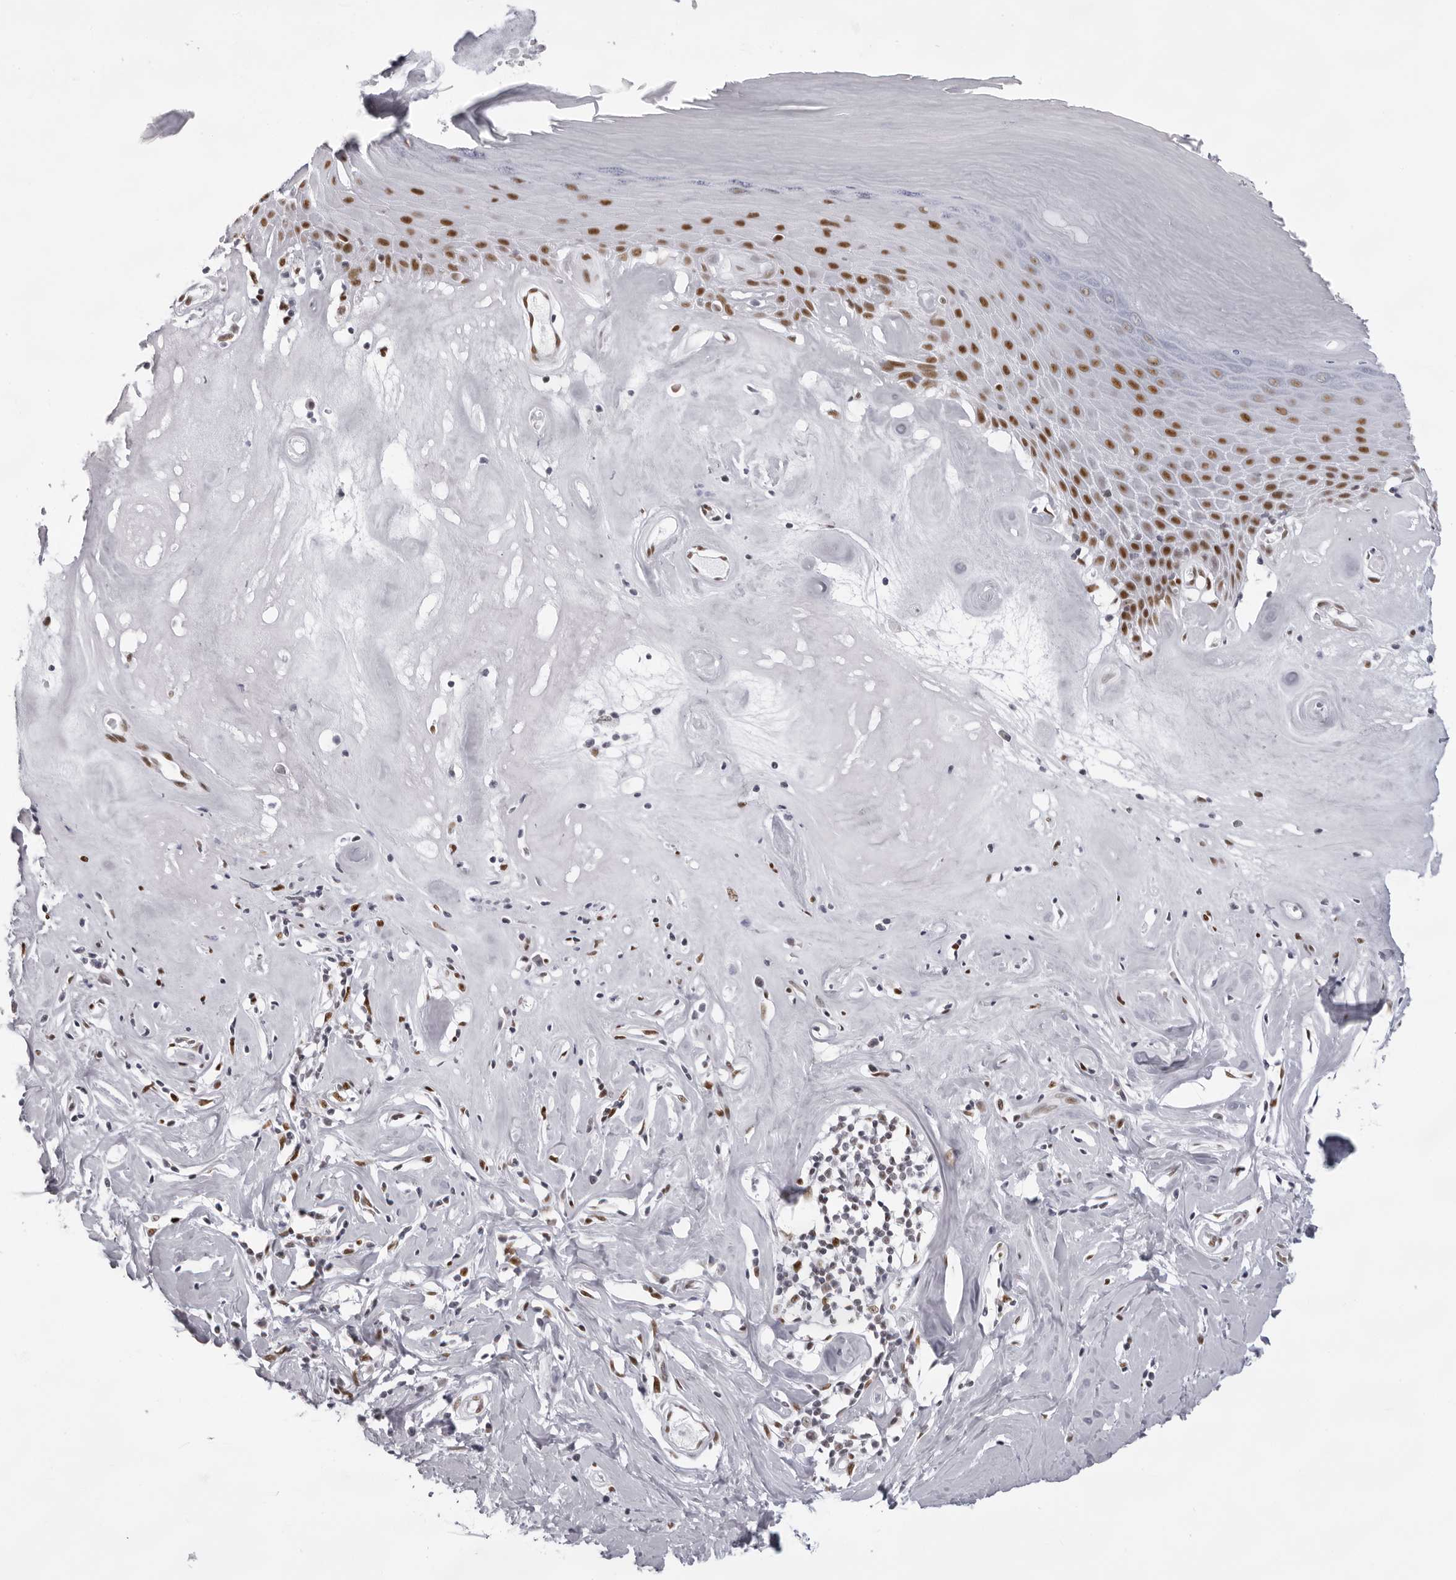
{"staining": {"intensity": "strong", "quantity": "25%-75%", "location": "nuclear"}, "tissue": "skin", "cell_type": "Epidermal cells", "image_type": "normal", "snomed": [{"axis": "morphology", "description": "Normal tissue, NOS"}, {"axis": "morphology", "description": "Inflammation, NOS"}, {"axis": "topography", "description": "Vulva"}], "caption": "Epidermal cells demonstrate strong nuclear expression in approximately 25%-75% of cells in normal skin. The protein is shown in brown color, while the nuclei are stained blue.", "gene": "IRF2BP2", "patient": {"sex": "female", "age": 84}}